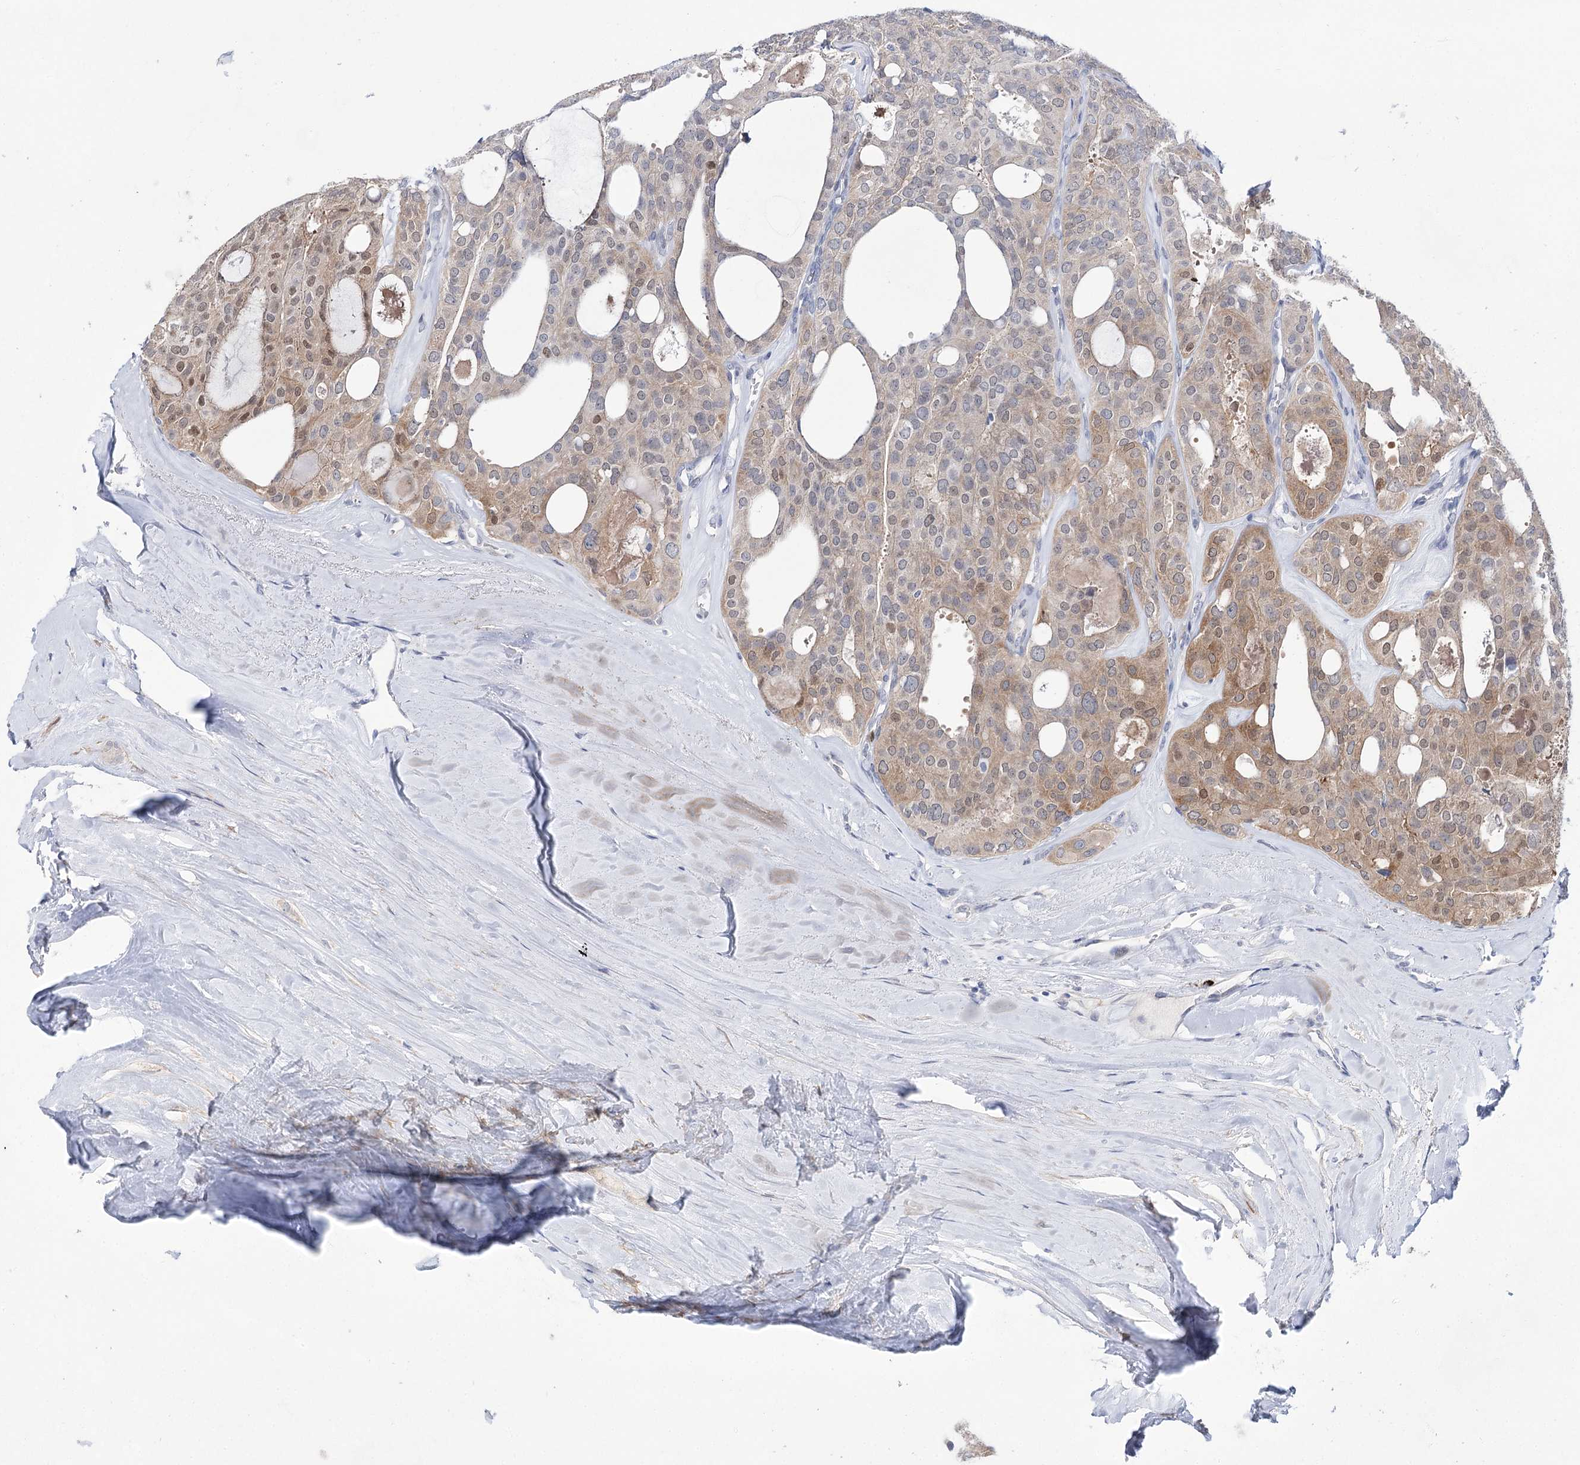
{"staining": {"intensity": "moderate", "quantity": ">75%", "location": "nuclear"}, "tissue": "thyroid cancer", "cell_type": "Tumor cells", "image_type": "cancer", "snomed": [{"axis": "morphology", "description": "Follicular adenoma carcinoma, NOS"}, {"axis": "topography", "description": "Thyroid gland"}], "caption": "IHC of thyroid follicular adenoma carcinoma demonstrates medium levels of moderate nuclear staining in approximately >75% of tumor cells.", "gene": "UGDH", "patient": {"sex": "male", "age": 75}}